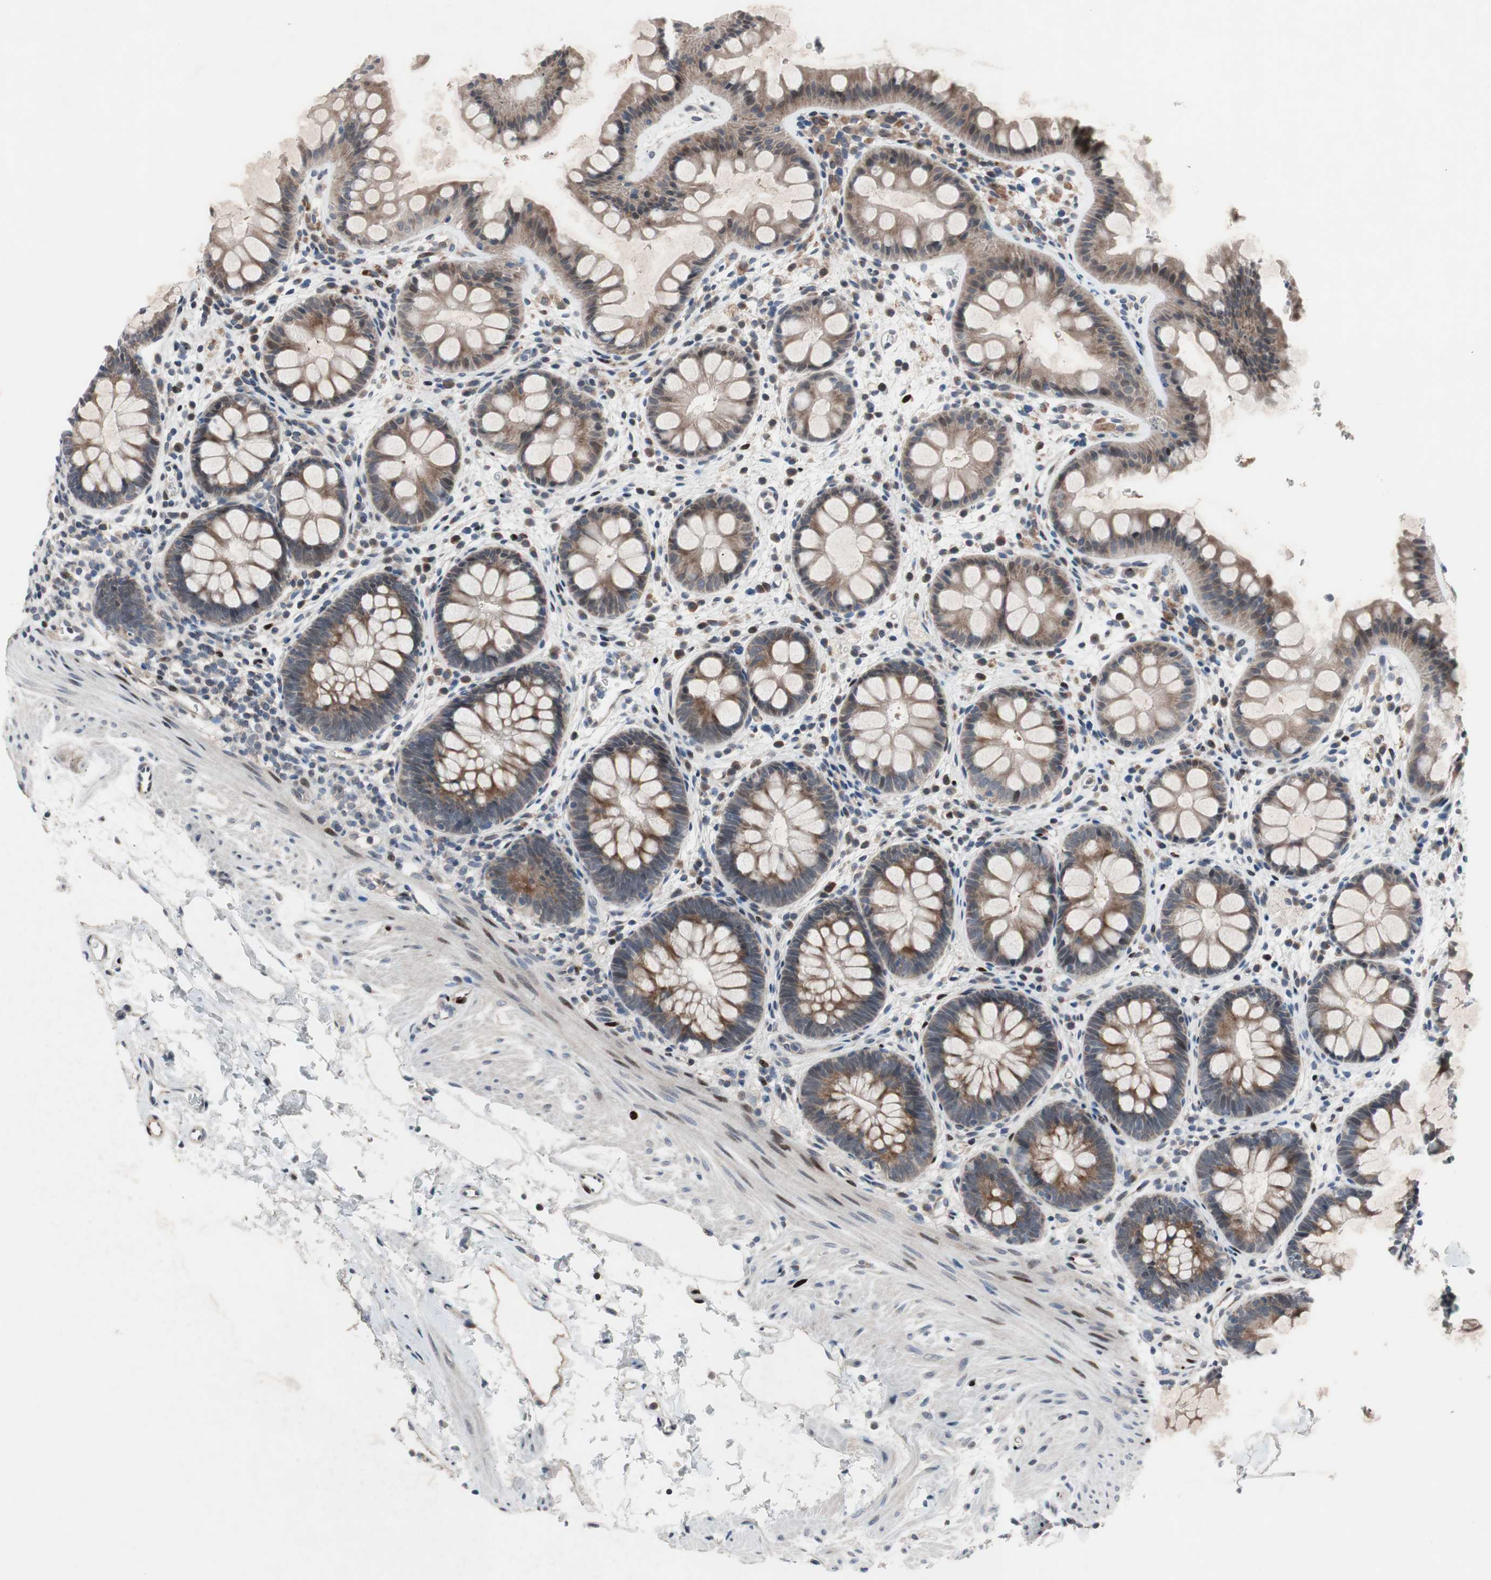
{"staining": {"intensity": "moderate", "quantity": "25%-75%", "location": "cytoplasmic/membranous"}, "tissue": "rectum", "cell_type": "Glandular cells", "image_type": "normal", "snomed": [{"axis": "morphology", "description": "Normal tissue, NOS"}, {"axis": "topography", "description": "Rectum"}], "caption": "This is a photomicrograph of immunohistochemistry staining of normal rectum, which shows moderate staining in the cytoplasmic/membranous of glandular cells.", "gene": "MUTYH", "patient": {"sex": "female", "age": 24}}